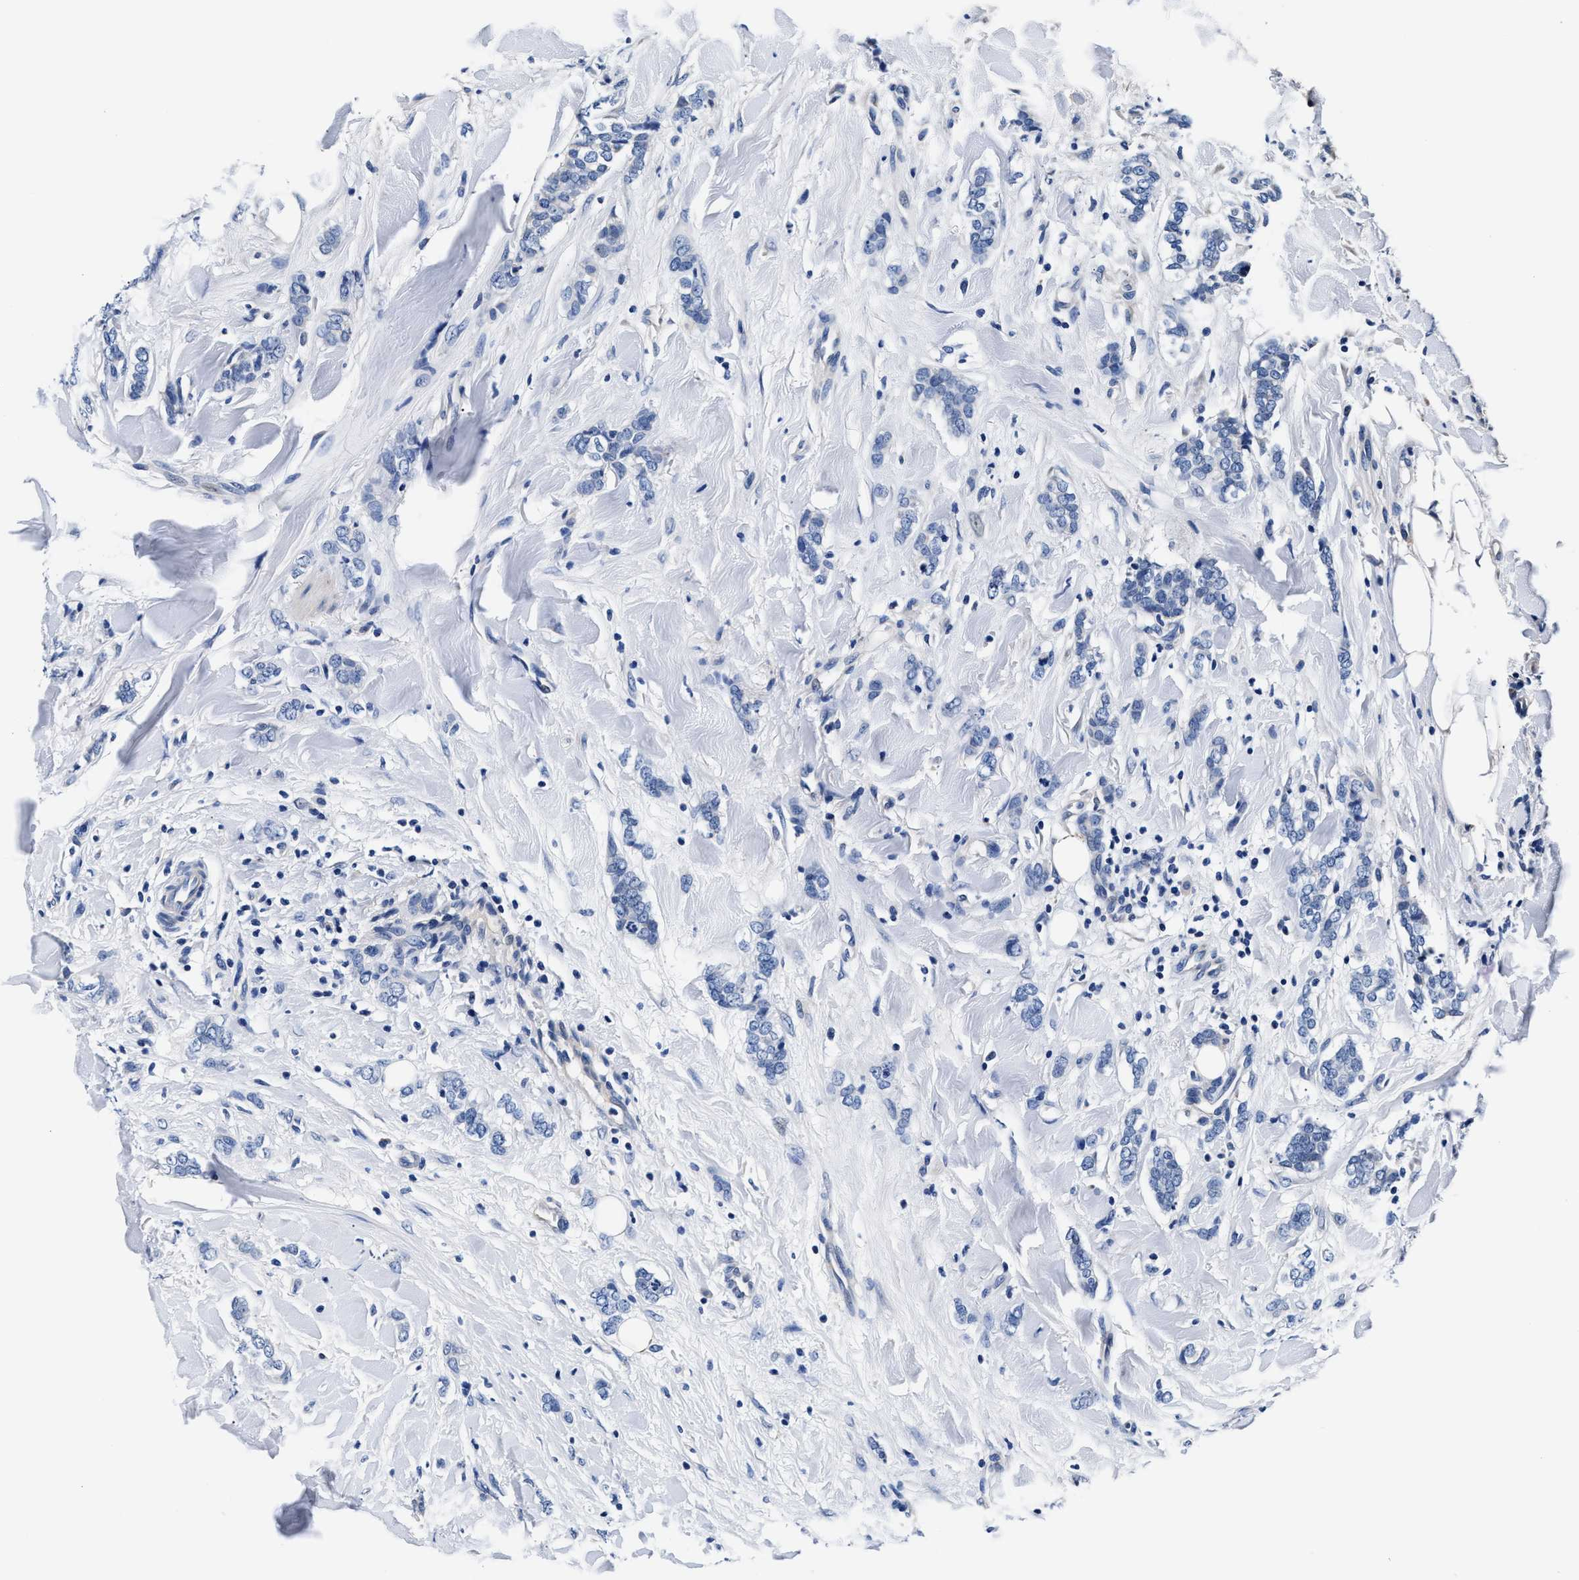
{"staining": {"intensity": "negative", "quantity": "none", "location": "none"}, "tissue": "breast cancer", "cell_type": "Tumor cells", "image_type": "cancer", "snomed": [{"axis": "morphology", "description": "Lobular carcinoma"}, {"axis": "topography", "description": "Skin"}, {"axis": "topography", "description": "Breast"}], "caption": "This photomicrograph is of breast lobular carcinoma stained with immunohistochemistry to label a protein in brown with the nuclei are counter-stained blue. There is no expression in tumor cells.", "gene": "GSTM1", "patient": {"sex": "female", "age": 46}}